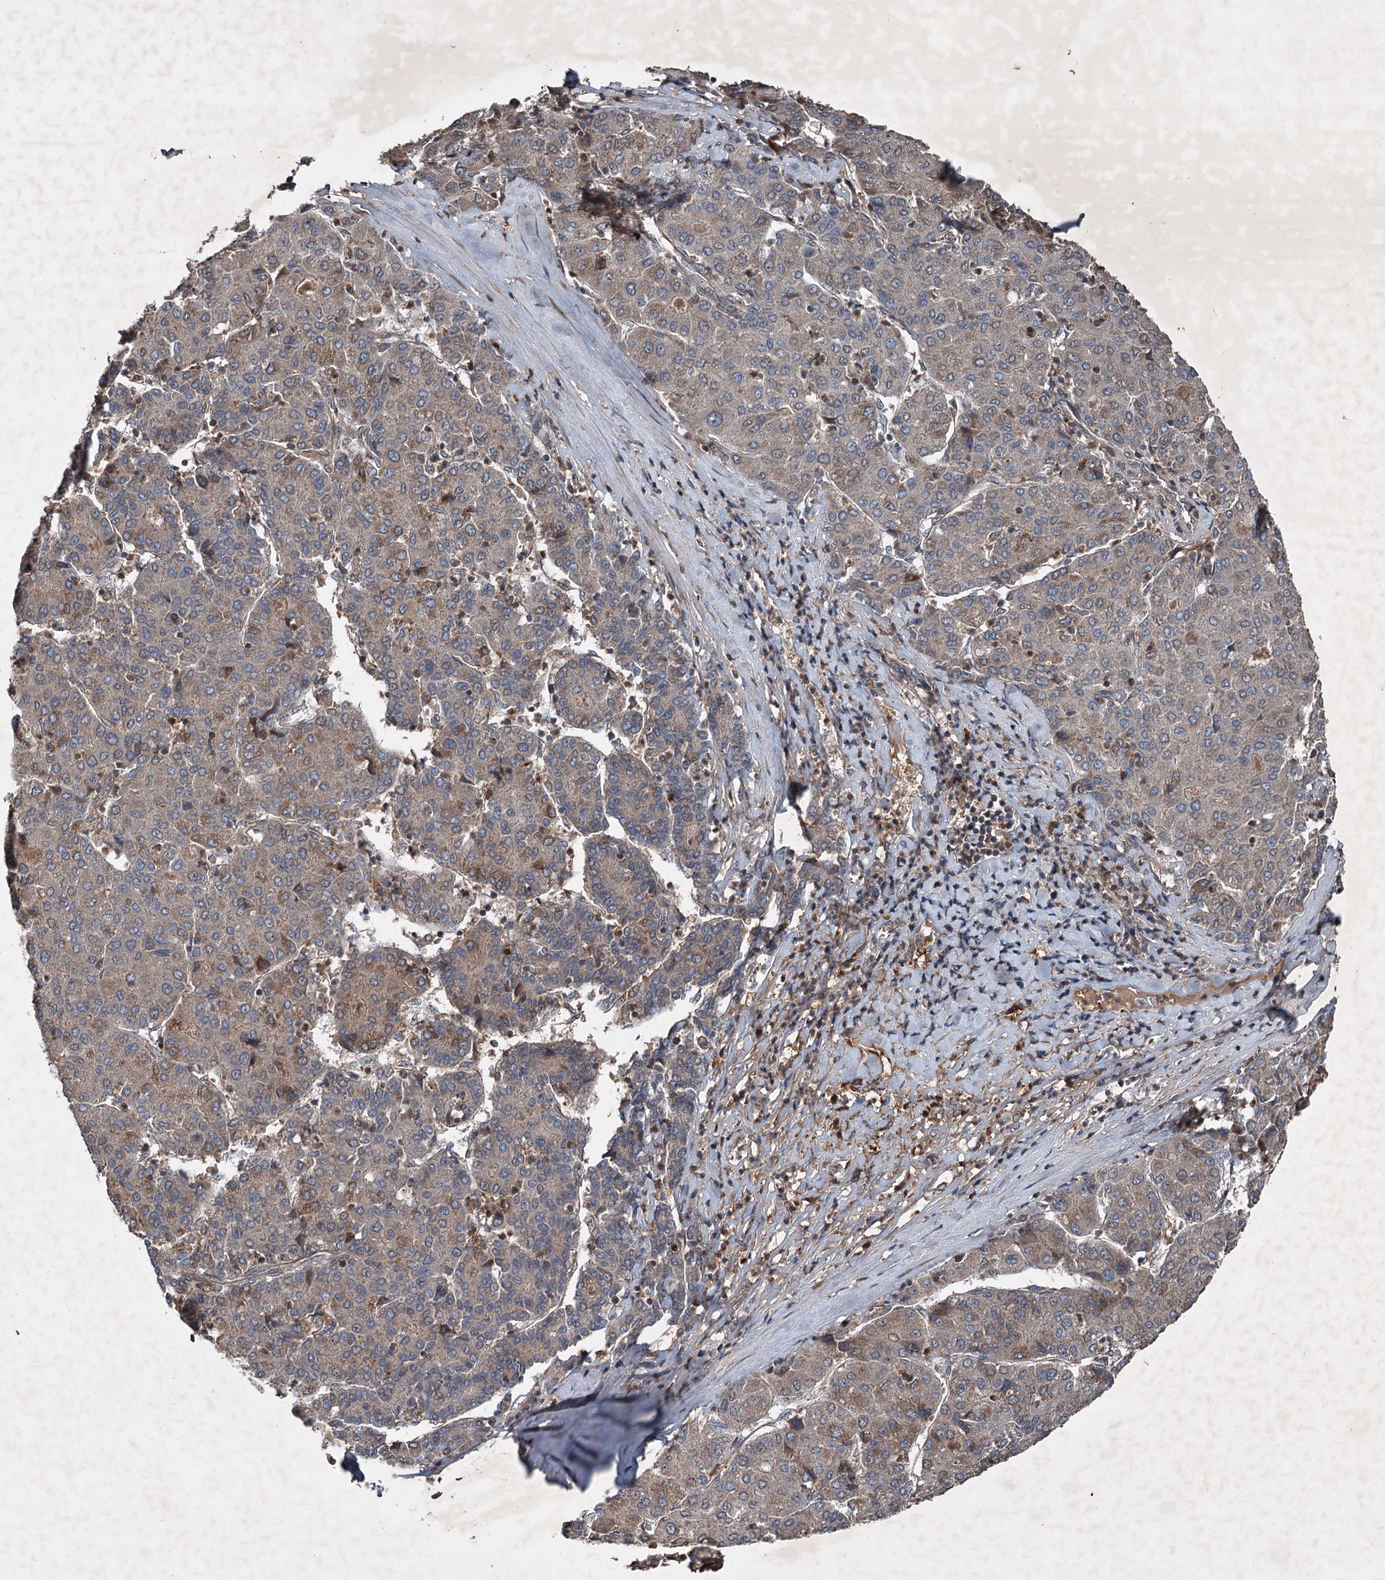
{"staining": {"intensity": "weak", "quantity": "25%-75%", "location": "cytoplasmic/membranous"}, "tissue": "liver cancer", "cell_type": "Tumor cells", "image_type": "cancer", "snomed": [{"axis": "morphology", "description": "Carcinoma, Hepatocellular, NOS"}, {"axis": "topography", "description": "Liver"}], "caption": "Liver hepatocellular carcinoma was stained to show a protein in brown. There is low levels of weak cytoplasmic/membranous staining in about 25%-75% of tumor cells. The protein of interest is shown in brown color, while the nuclei are stained blue.", "gene": "ALAS1", "patient": {"sex": "male", "age": 65}}